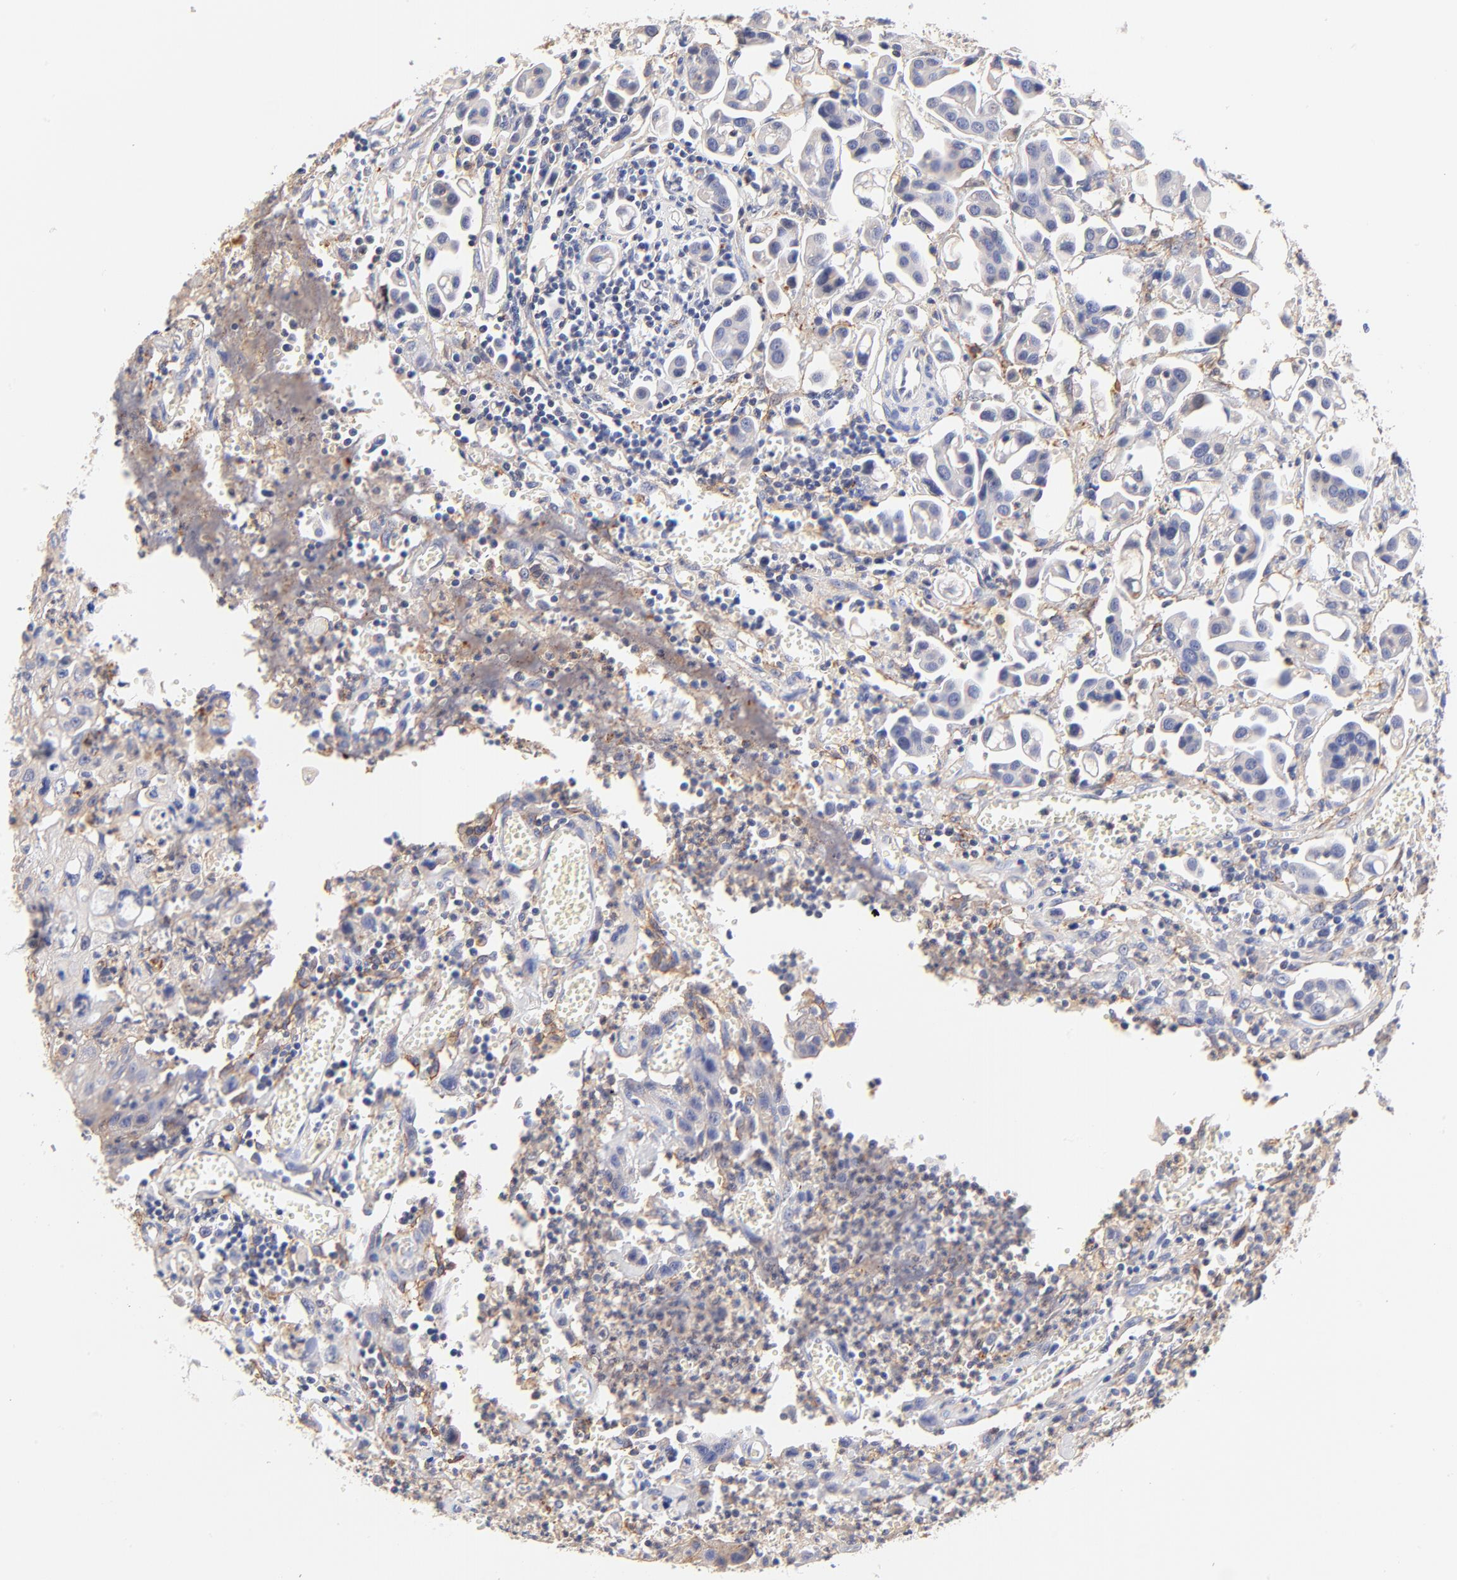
{"staining": {"intensity": "weak", "quantity": "<25%", "location": "cytoplasmic/membranous"}, "tissue": "urothelial cancer", "cell_type": "Tumor cells", "image_type": "cancer", "snomed": [{"axis": "morphology", "description": "Urothelial carcinoma, High grade"}, {"axis": "topography", "description": "Urinary bladder"}], "caption": "There is no significant staining in tumor cells of urothelial carcinoma (high-grade).", "gene": "PTK7", "patient": {"sex": "male", "age": 66}}